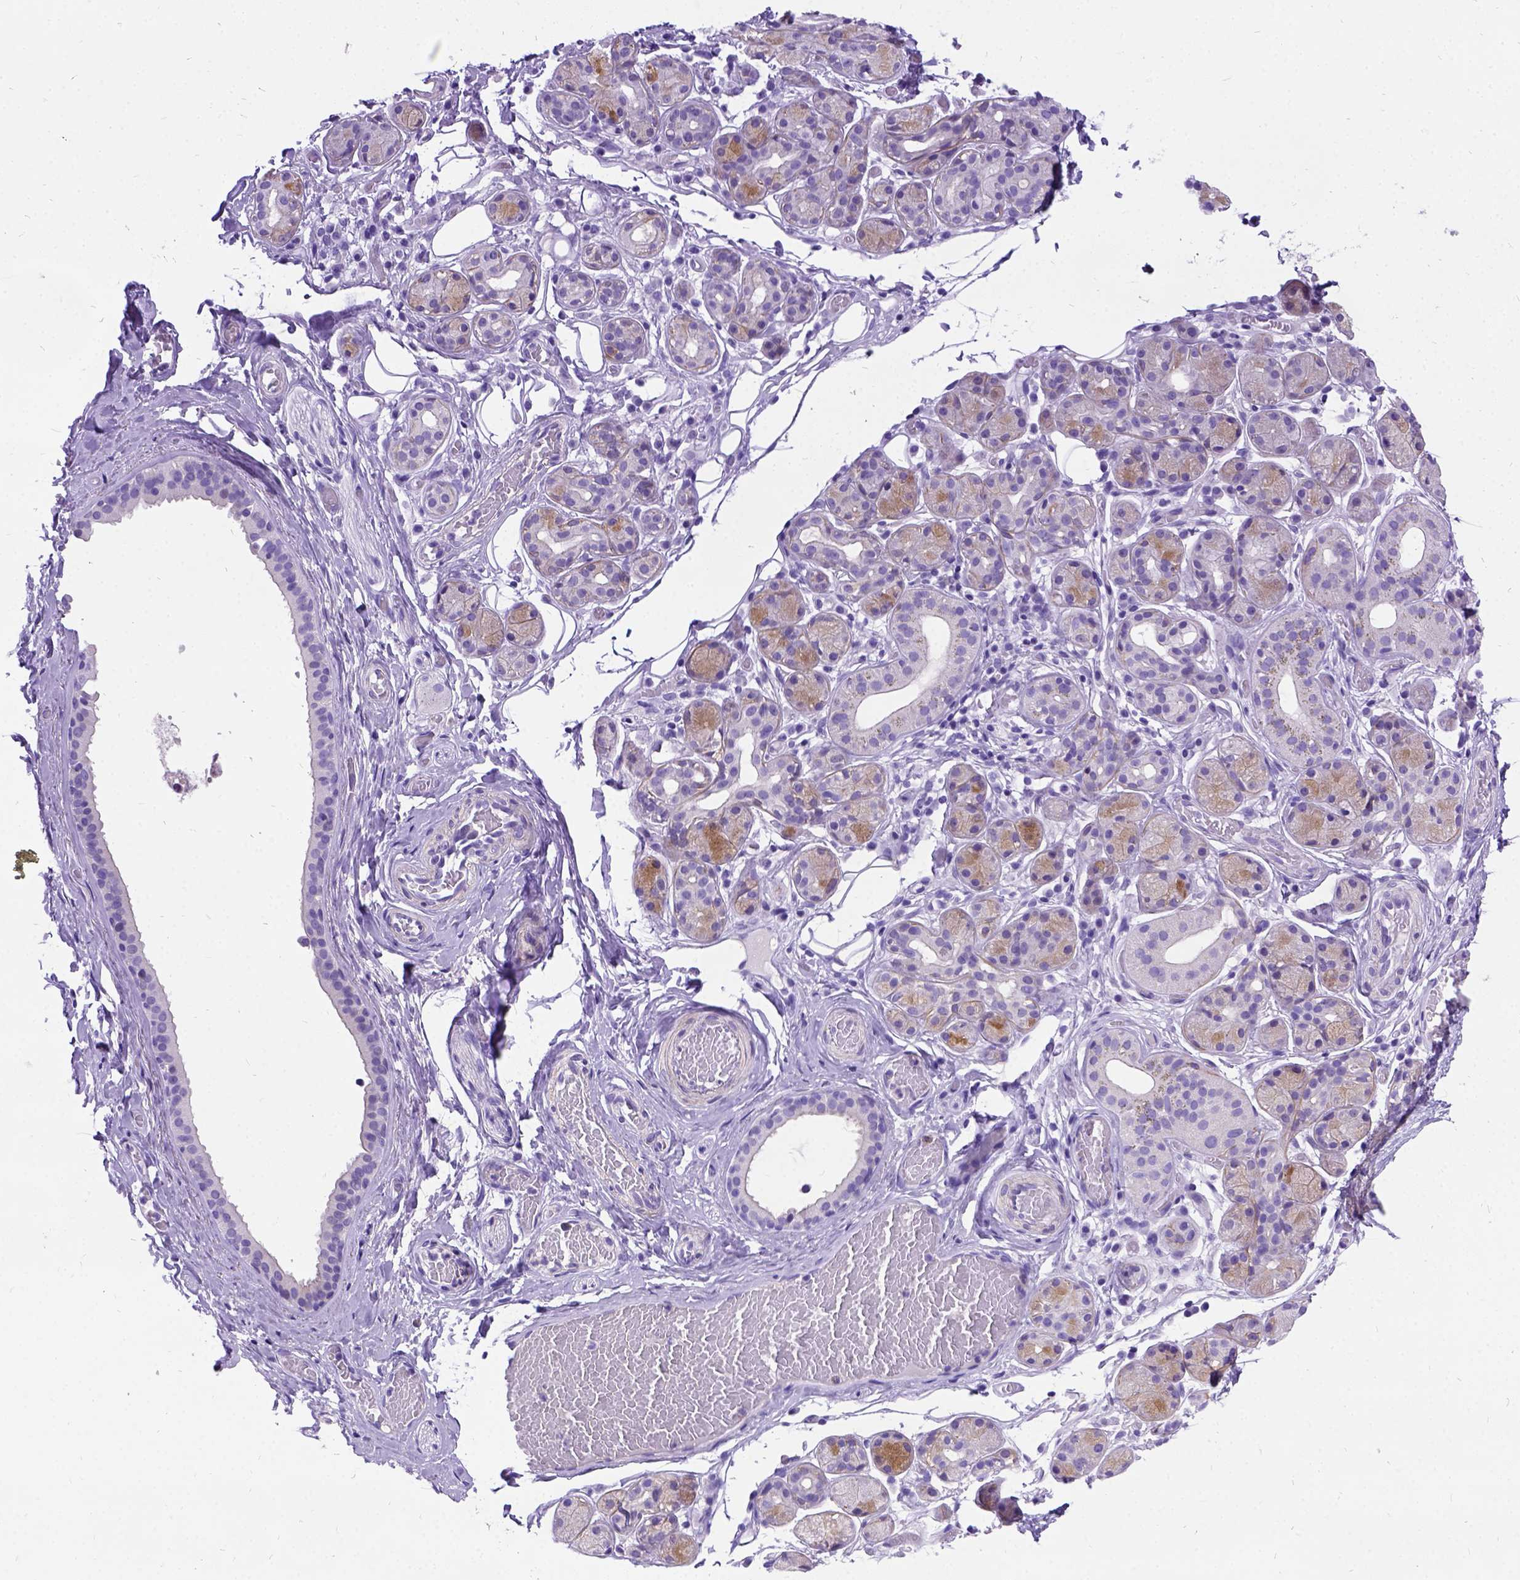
{"staining": {"intensity": "weak", "quantity": "<25%", "location": "cytoplasmic/membranous"}, "tissue": "salivary gland", "cell_type": "Glandular cells", "image_type": "normal", "snomed": [{"axis": "morphology", "description": "Normal tissue, NOS"}, {"axis": "topography", "description": "Salivary gland"}, {"axis": "topography", "description": "Peripheral nerve tissue"}], "caption": "This micrograph is of benign salivary gland stained with immunohistochemistry to label a protein in brown with the nuclei are counter-stained blue. There is no expression in glandular cells. (Brightfield microscopy of DAB (3,3'-diaminobenzidine) immunohistochemistry (IHC) at high magnification).", "gene": "ENSG00000254979", "patient": {"sex": "male", "age": 71}}